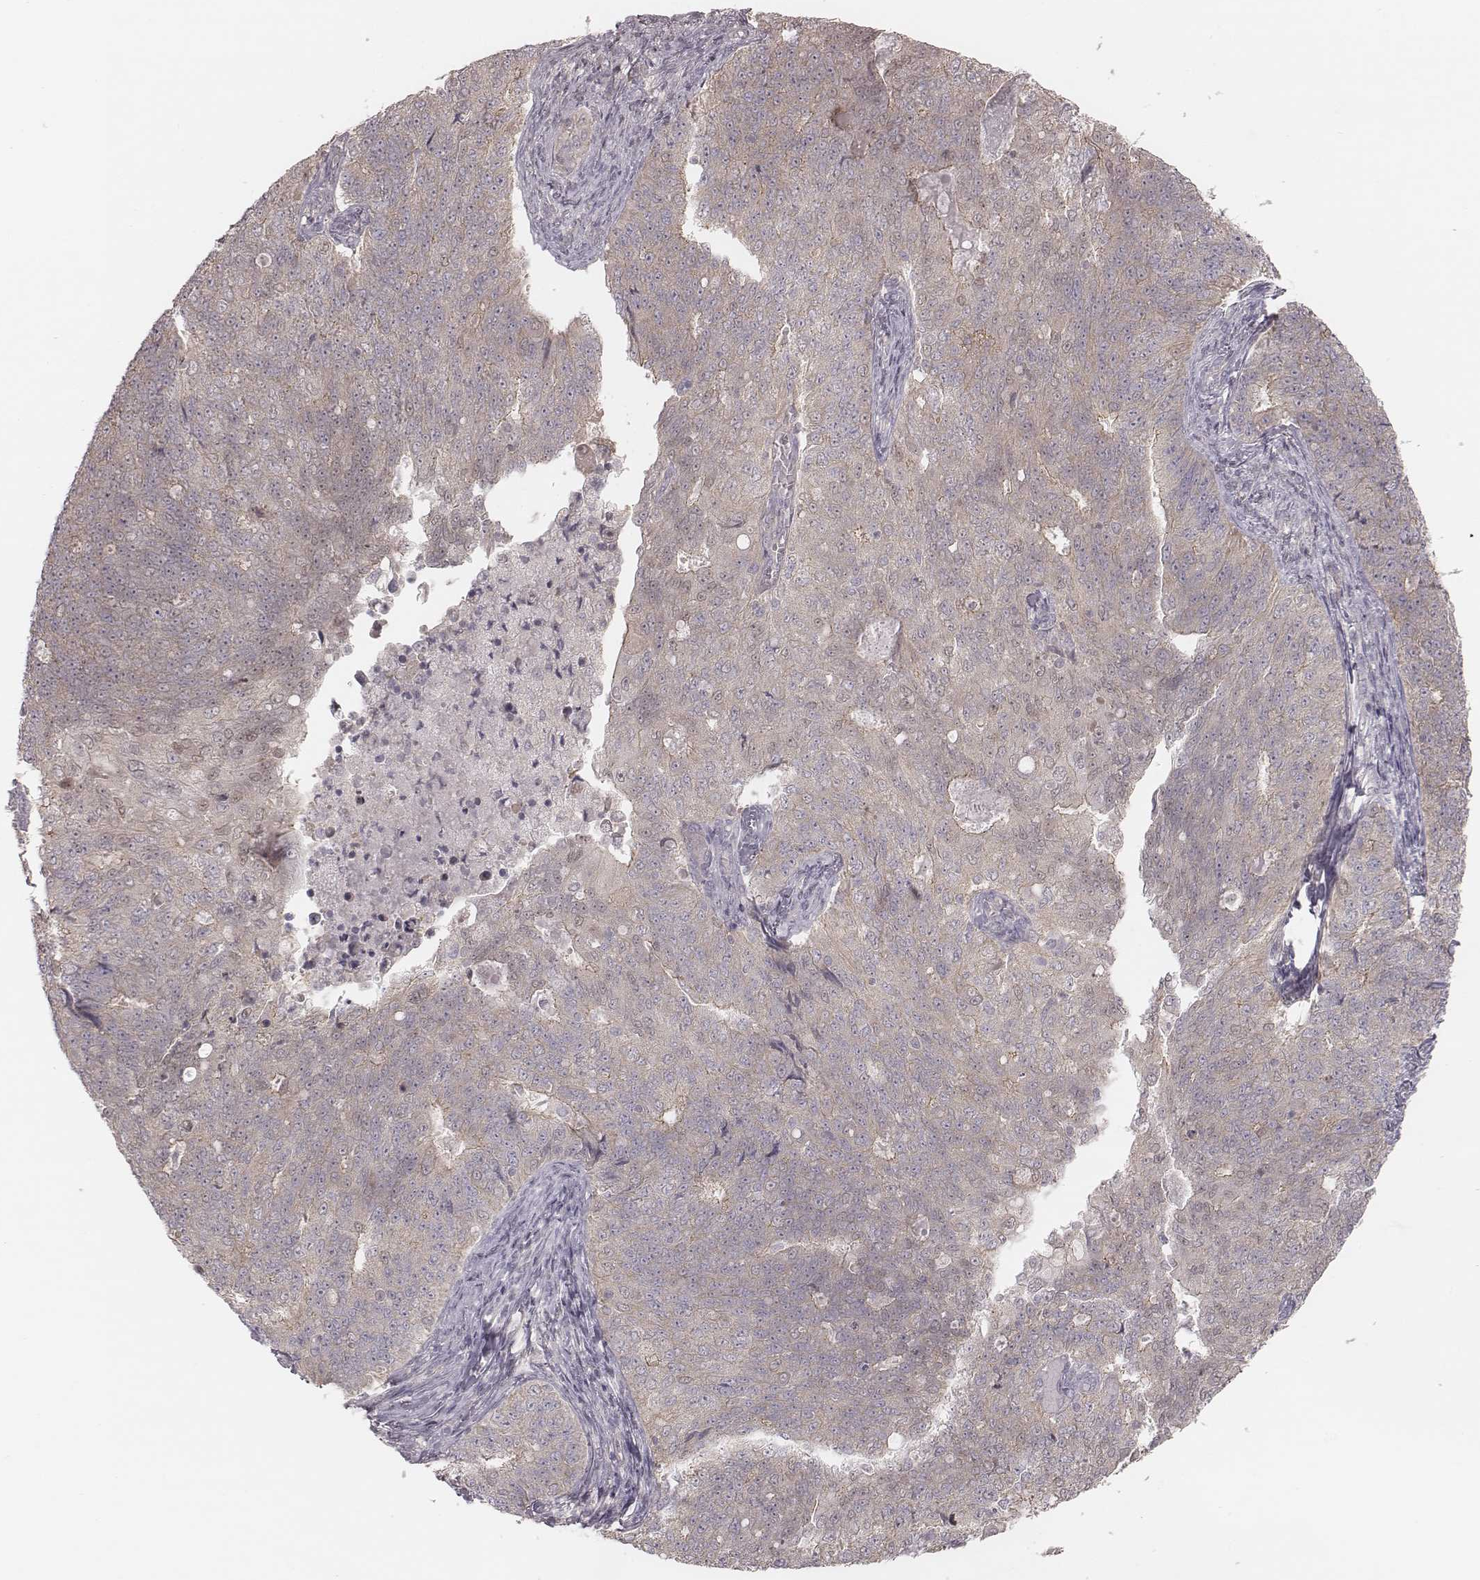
{"staining": {"intensity": "weak", "quantity": "25%-75%", "location": "cytoplasmic/membranous"}, "tissue": "endometrial cancer", "cell_type": "Tumor cells", "image_type": "cancer", "snomed": [{"axis": "morphology", "description": "Adenocarcinoma, NOS"}, {"axis": "topography", "description": "Endometrium"}], "caption": "This histopathology image shows IHC staining of adenocarcinoma (endometrial), with low weak cytoplasmic/membranous positivity in approximately 25%-75% of tumor cells.", "gene": "TDRD5", "patient": {"sex": "female", "age": 43}}